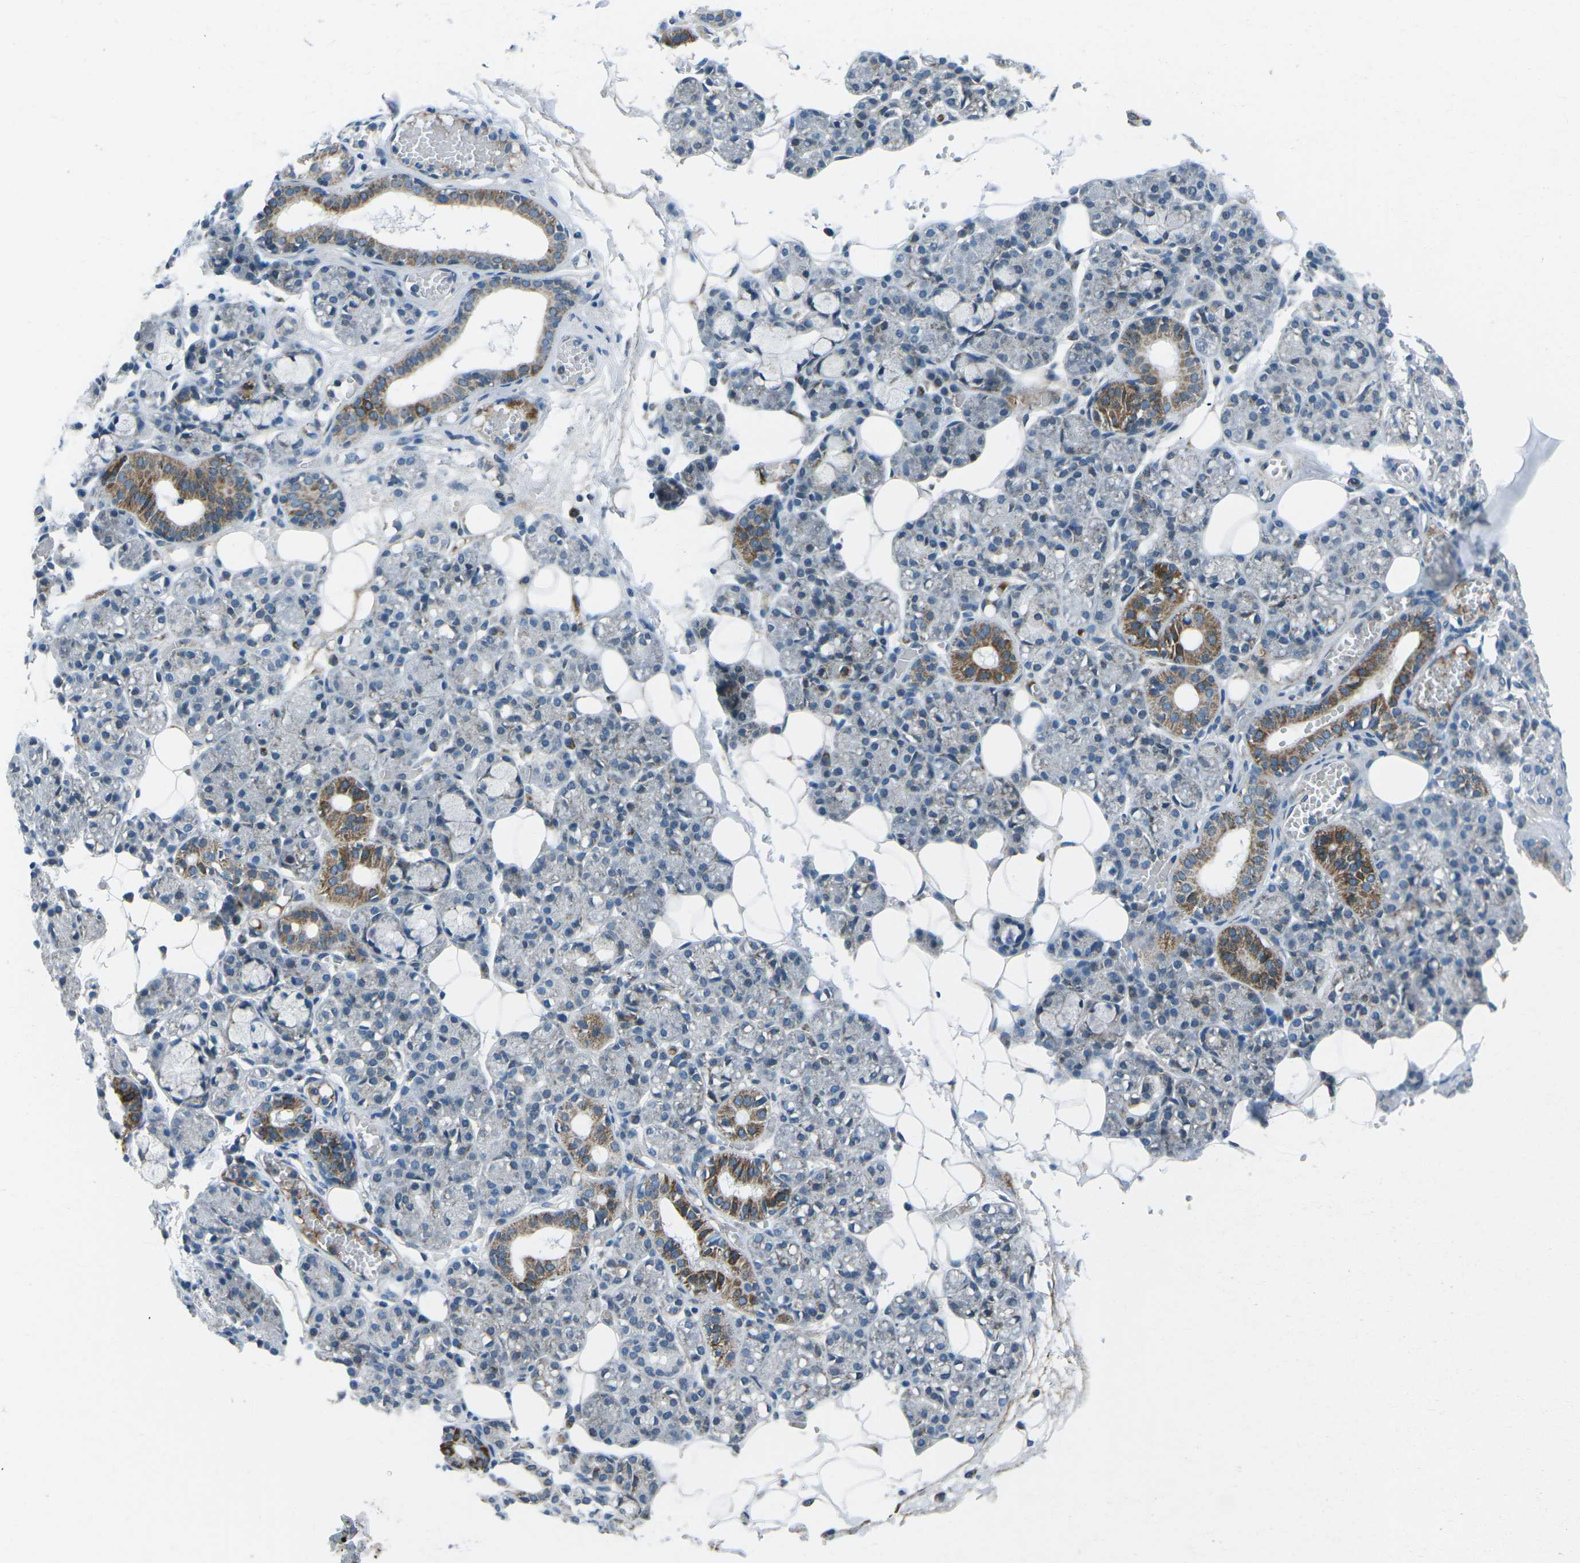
{"staining": {"intensity": "moderate", "quantity": "<25%", "location": "cytoplasmic/membranous"}, "tissue": "salivary gland", "cell_type": "Glandular cells", "image_type": "normal", "snomed": [{"axis": "morphology", "description": "Normal tissue, NOS"}, {"axis": "topography", "description": "Salivary gland"}], "caption": "Unremarkable salivary gland shows moderate cytoplasmic/membranous staining in approximately <25% of glandular cells Nuclei are stained in blue..", "gene": "RFESD", "patient": {"sex": "male", "age": 63}}